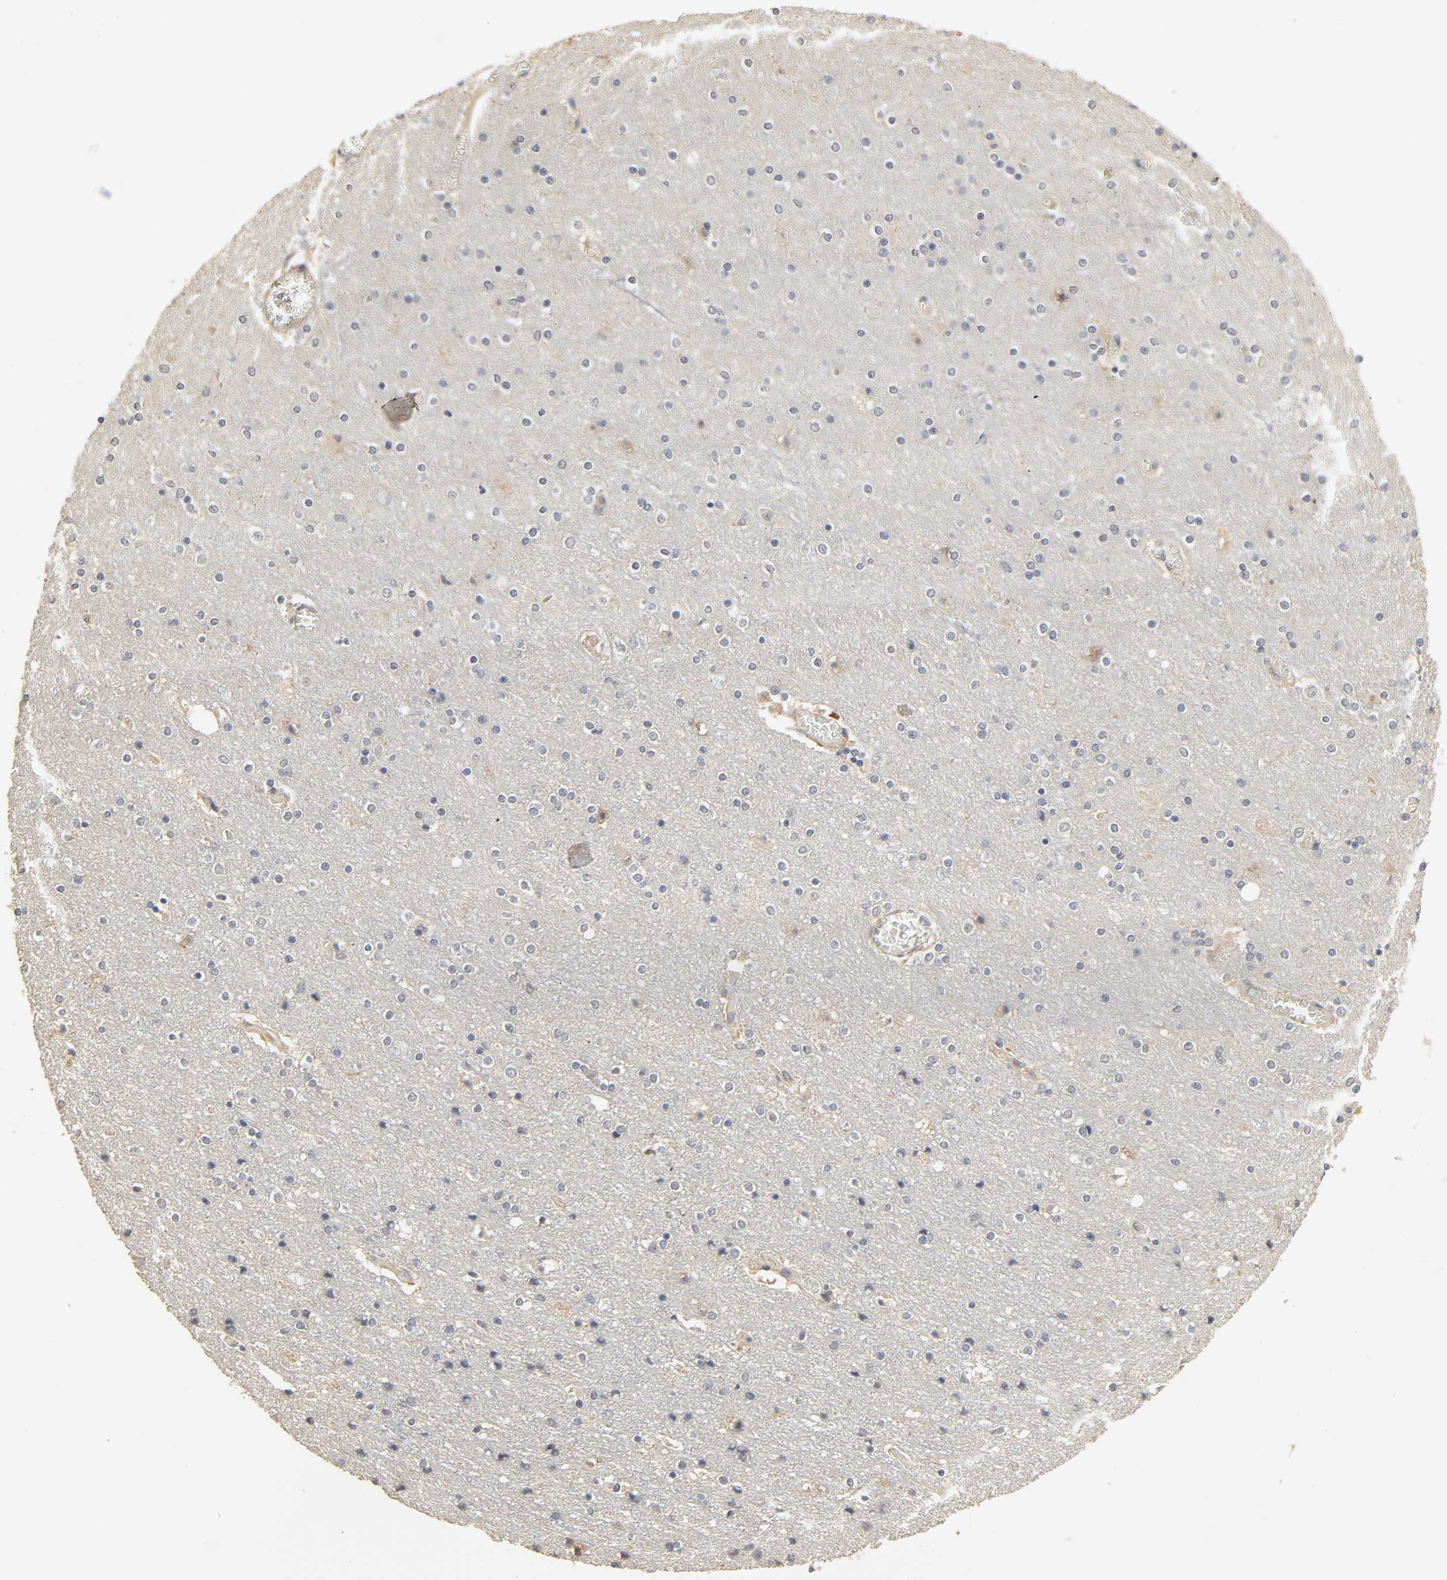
{"staining": {"intensity": "negative", "quantity": "none", "location": "none"}, "tissue": "cerebral cortex", "cell_type": "Endothelial cells", "image_type": "normal", "snomed": [{"axis": "morphology", "description": "Normal tissue, NOS"}, {"axis": "topography", "description": "Cerebral cortex"}], "caption": "Immunohistochemical staining of unremarkable human cerebral cortex exhibits no significant staining in endothelial cells.", "gene": "MAGEA8", "patient": {"sex": "female", "age": 54}}